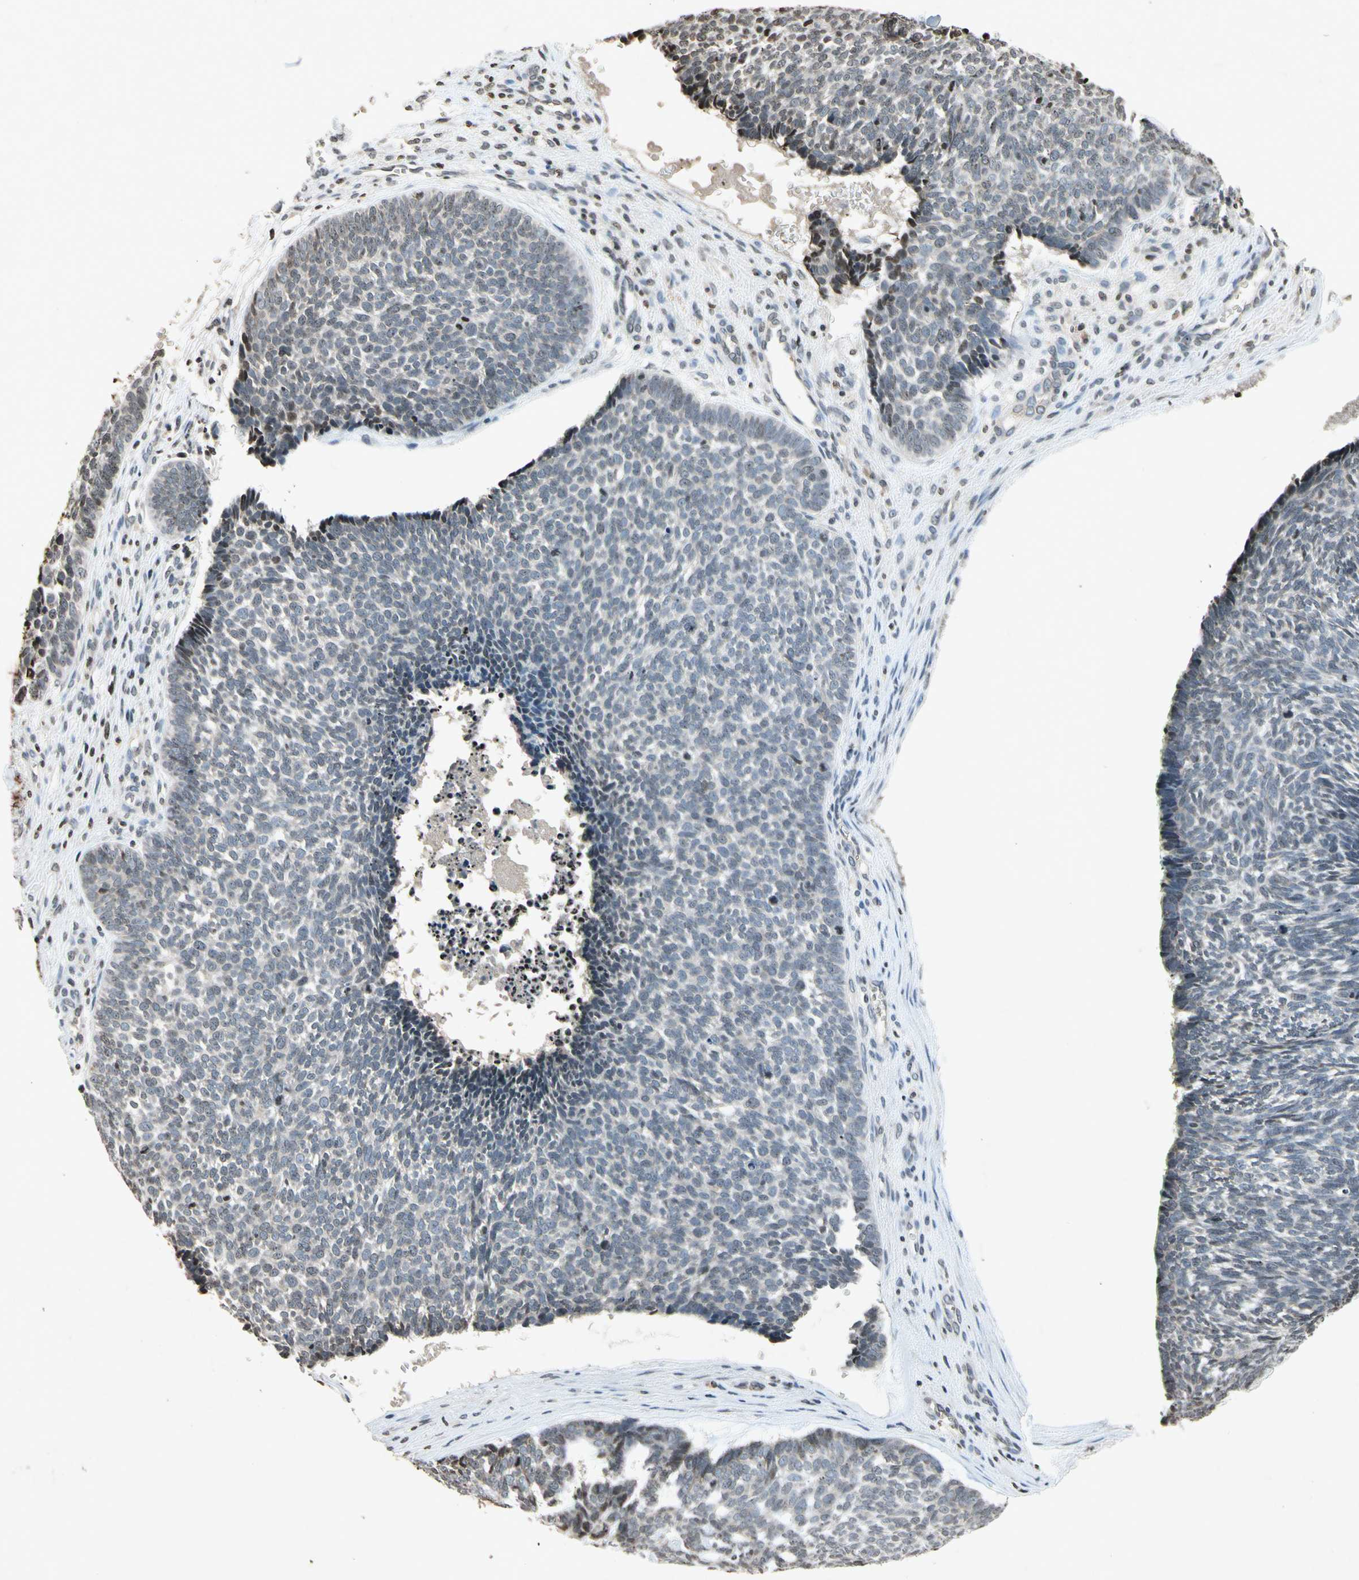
{"staining": {"intensity": "weak", "quantity": "<25%", "location": "nuclear"}, "tissue": "skin cancer", "cell_type": "Tumor cells", "image_type": "cancer", "snomed": [{"axis": "morphology", "description": "Basal cell carcinoma"}, {"axis": "topography", "description": "Skin"}], "caption": "The immunohistochemistry photomicrograph has no significant expression in tumor cells of skin cancer tissue. (Stains: DAB immunohistochemistry with hematoxylin counter stain, Microscopy: brightfield microscopy at high magnification).", "gene": "HOXB3", "patient": {"sex": "male", "age": 84}}